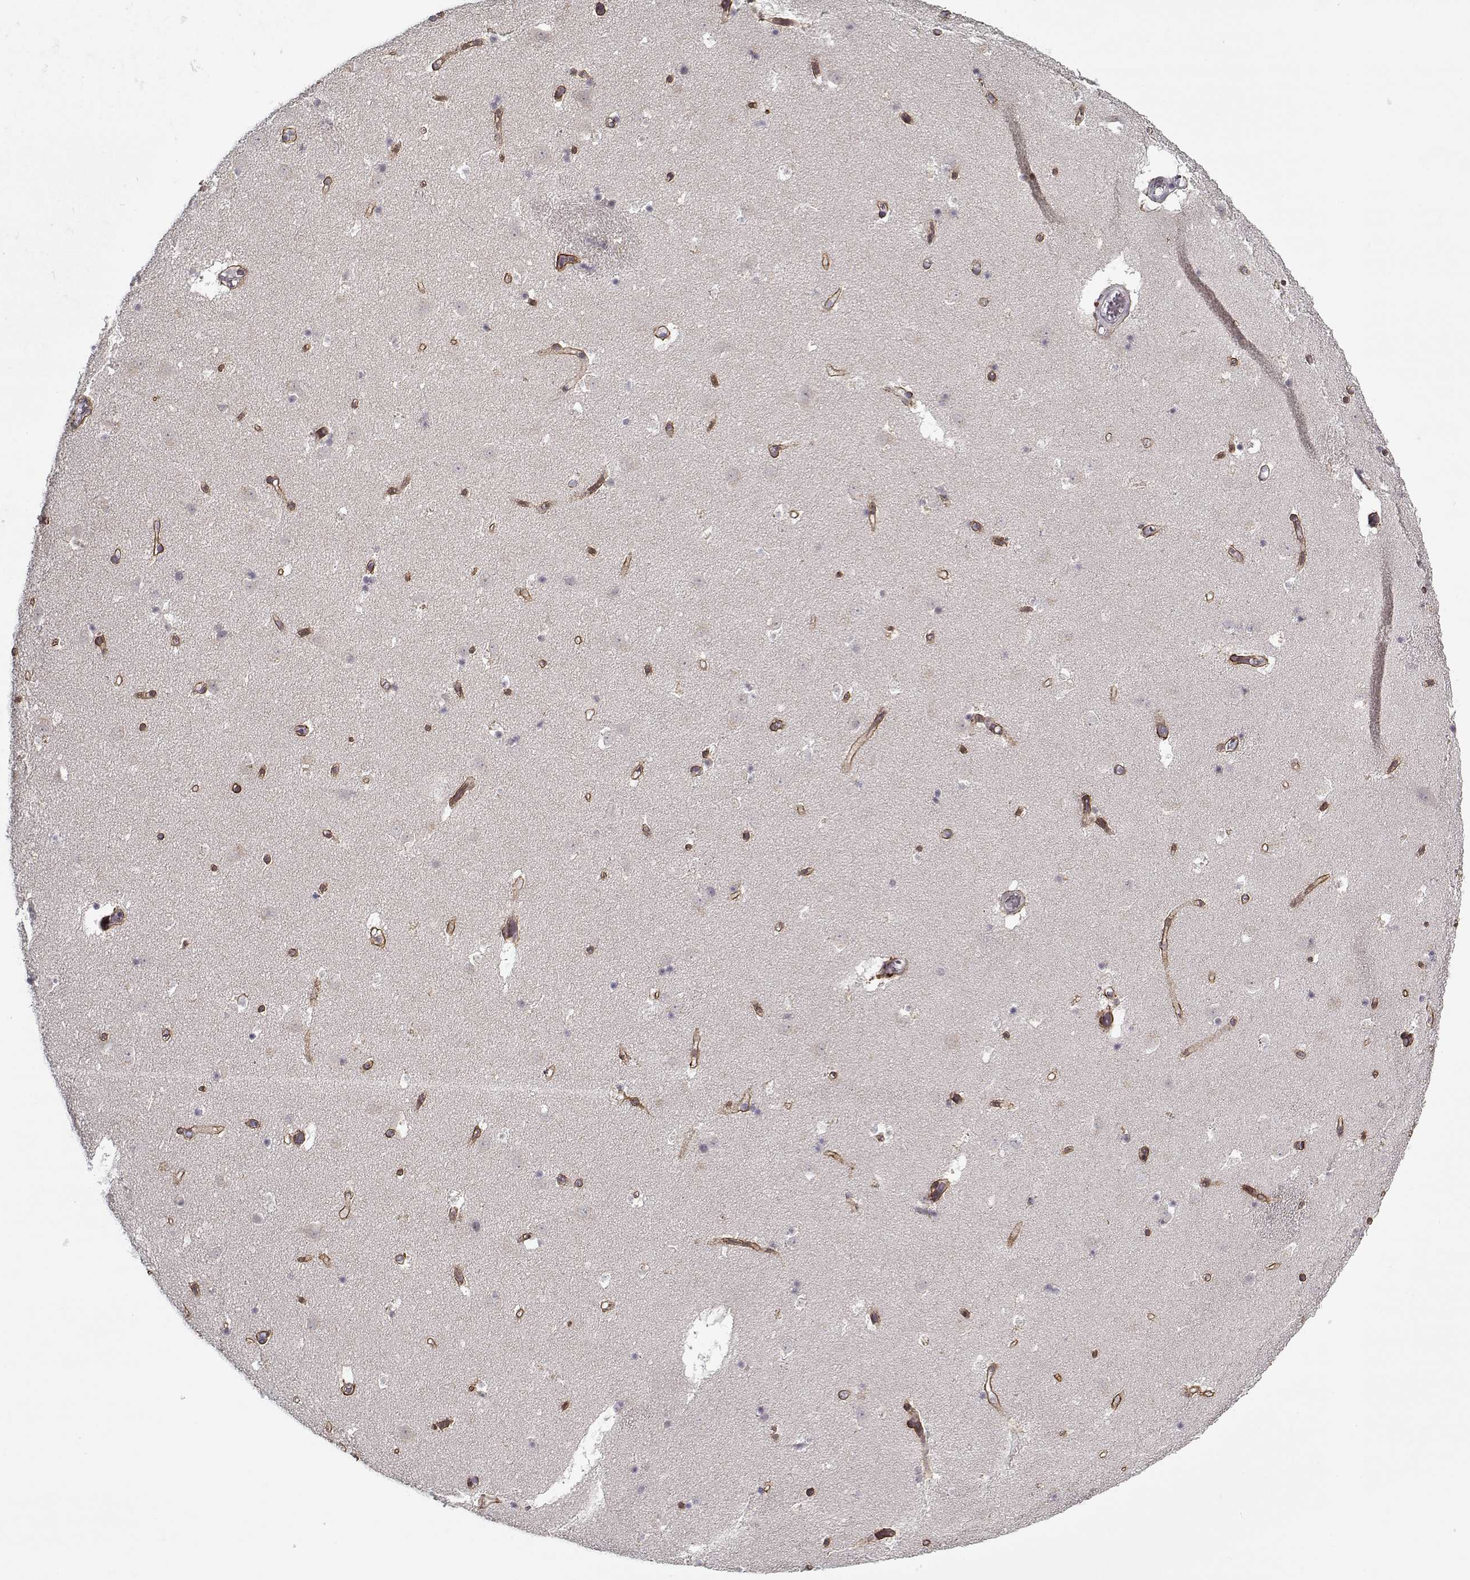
{"staining": {"intensity": "negative", "quantity": "none", "location": "none"}, "tissue": "caudate", "cell_type": "Glial cells", "image_type": "normal", "snomed": [{"axis": "morphology", "description": "Normal tissue, NOS"}, {"axis": "topography", "description": "Lateral ventricle wall"}], "caption": "Immunohistochemistry (IHC) image of benign caudate: human caudate stained with DAB shows no significant protein expression in glial cells. (Brightfield microscopy of DAB (3,3'-diaminobenzidine) immunohistochemistry at high magnification).", "gene": "LAMA2", "patient": {"sex": "female", "age": 42}}